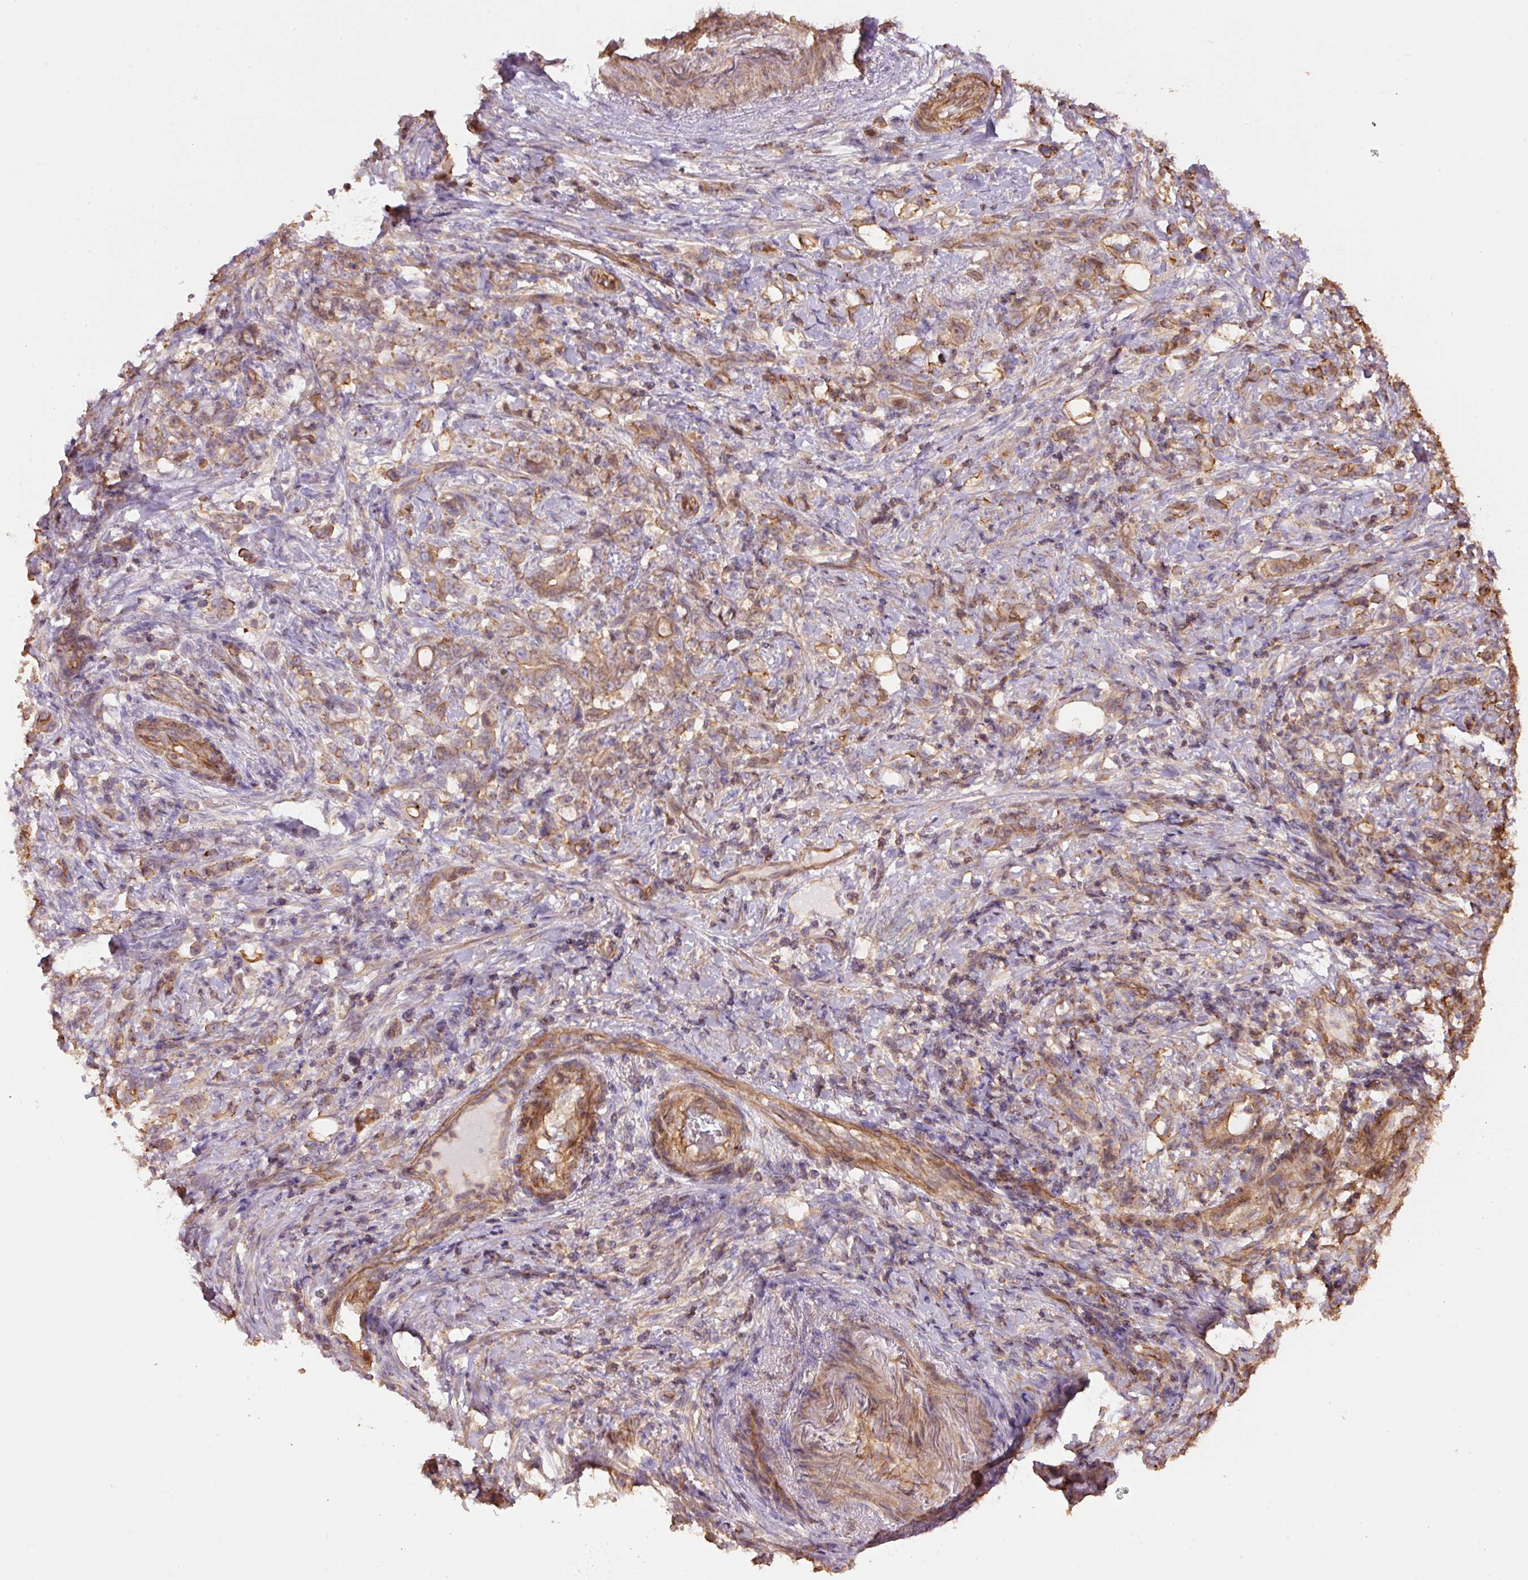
{"staining": {"intensity": "moderate", "quantity": ">75%", "location": "cytoplasmic/membranous"}, "tissue": "stomach cancer", "cell_type": "Tumor cells", "image_type": "cancer", "snomed": [{"axis": "morphology", "description": "Adenocarcinoma, NOS"}, {"axis": "topography", "description": "Stomach"}], "caption": "Immunohistochemical staining of adenocarcinoma (stomach) shows medium levels of moderate cytoplasmic/membranous expression in about >75% of tumor cells.", "gene": "PPP1R1B", "patient": {"sex": "female", "age": 79}}